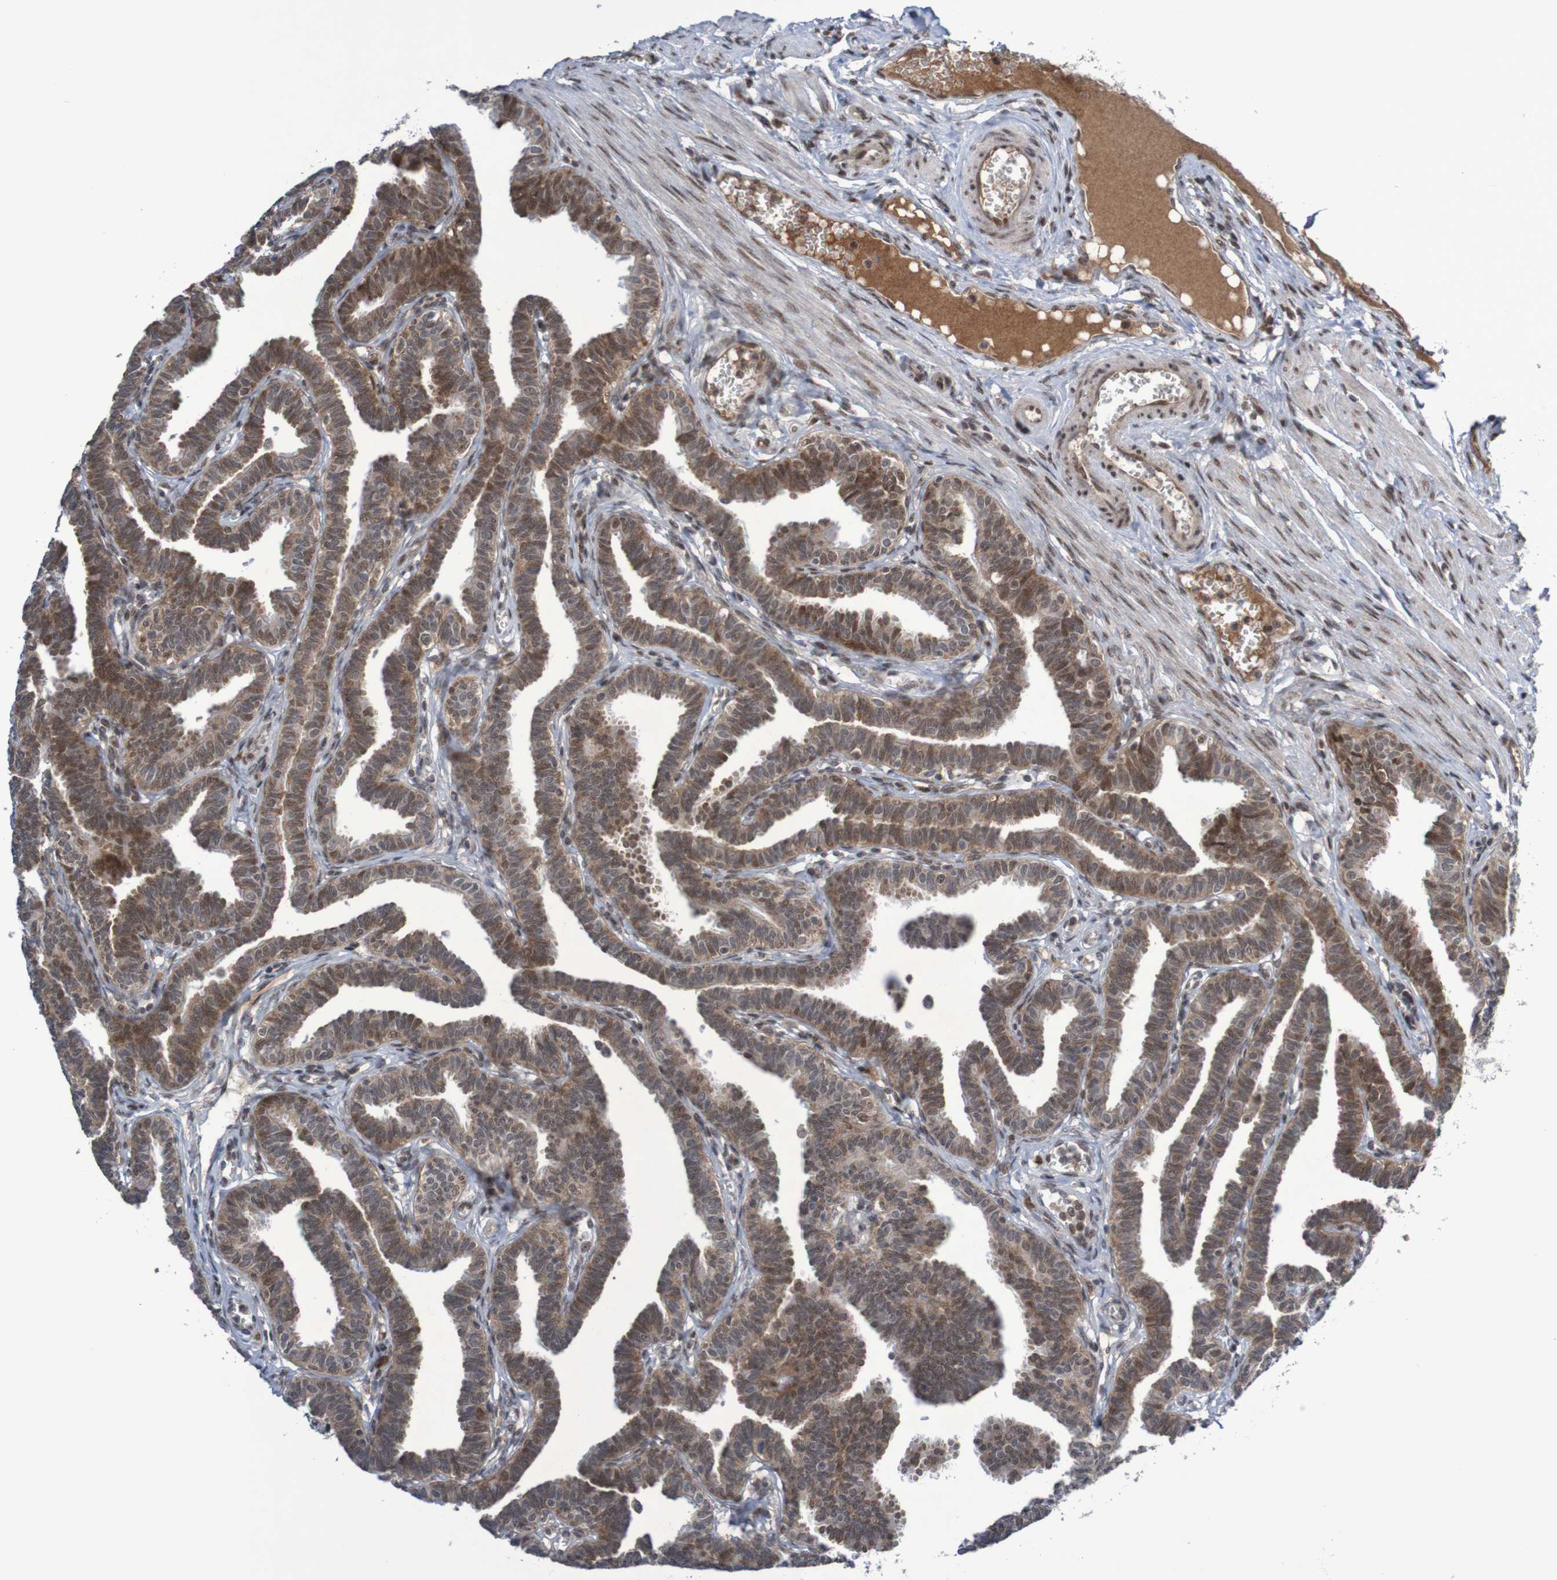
{"staining": {"intensity": "moderate", "quantity": ">75%", "location": "cytoplasmic/membranous"}, "tissue": "fallopian tube", "cell_type": "Glandular cells", "image_type": "normal", "snomed": [{"axis": "morphology", "description": "Normal tissue, NOS"}, {"axis": "topography", "description": "Fallopian tube"}, {"axis": "topography", "description": "Ovary"}], "caption": "Immunohistochemical staining of unremarkable fallopian tube exhibits medium levels of moderate cytoplasmic/membranous positivity in about >75% of glandular cells. The staining is performed using DAB brown chromogen to label protein expression. The nuclei are counter-stained blue using hematoxylin.", "gene": "ITLN1", "patient": {"sex": "female", "age": 23}}